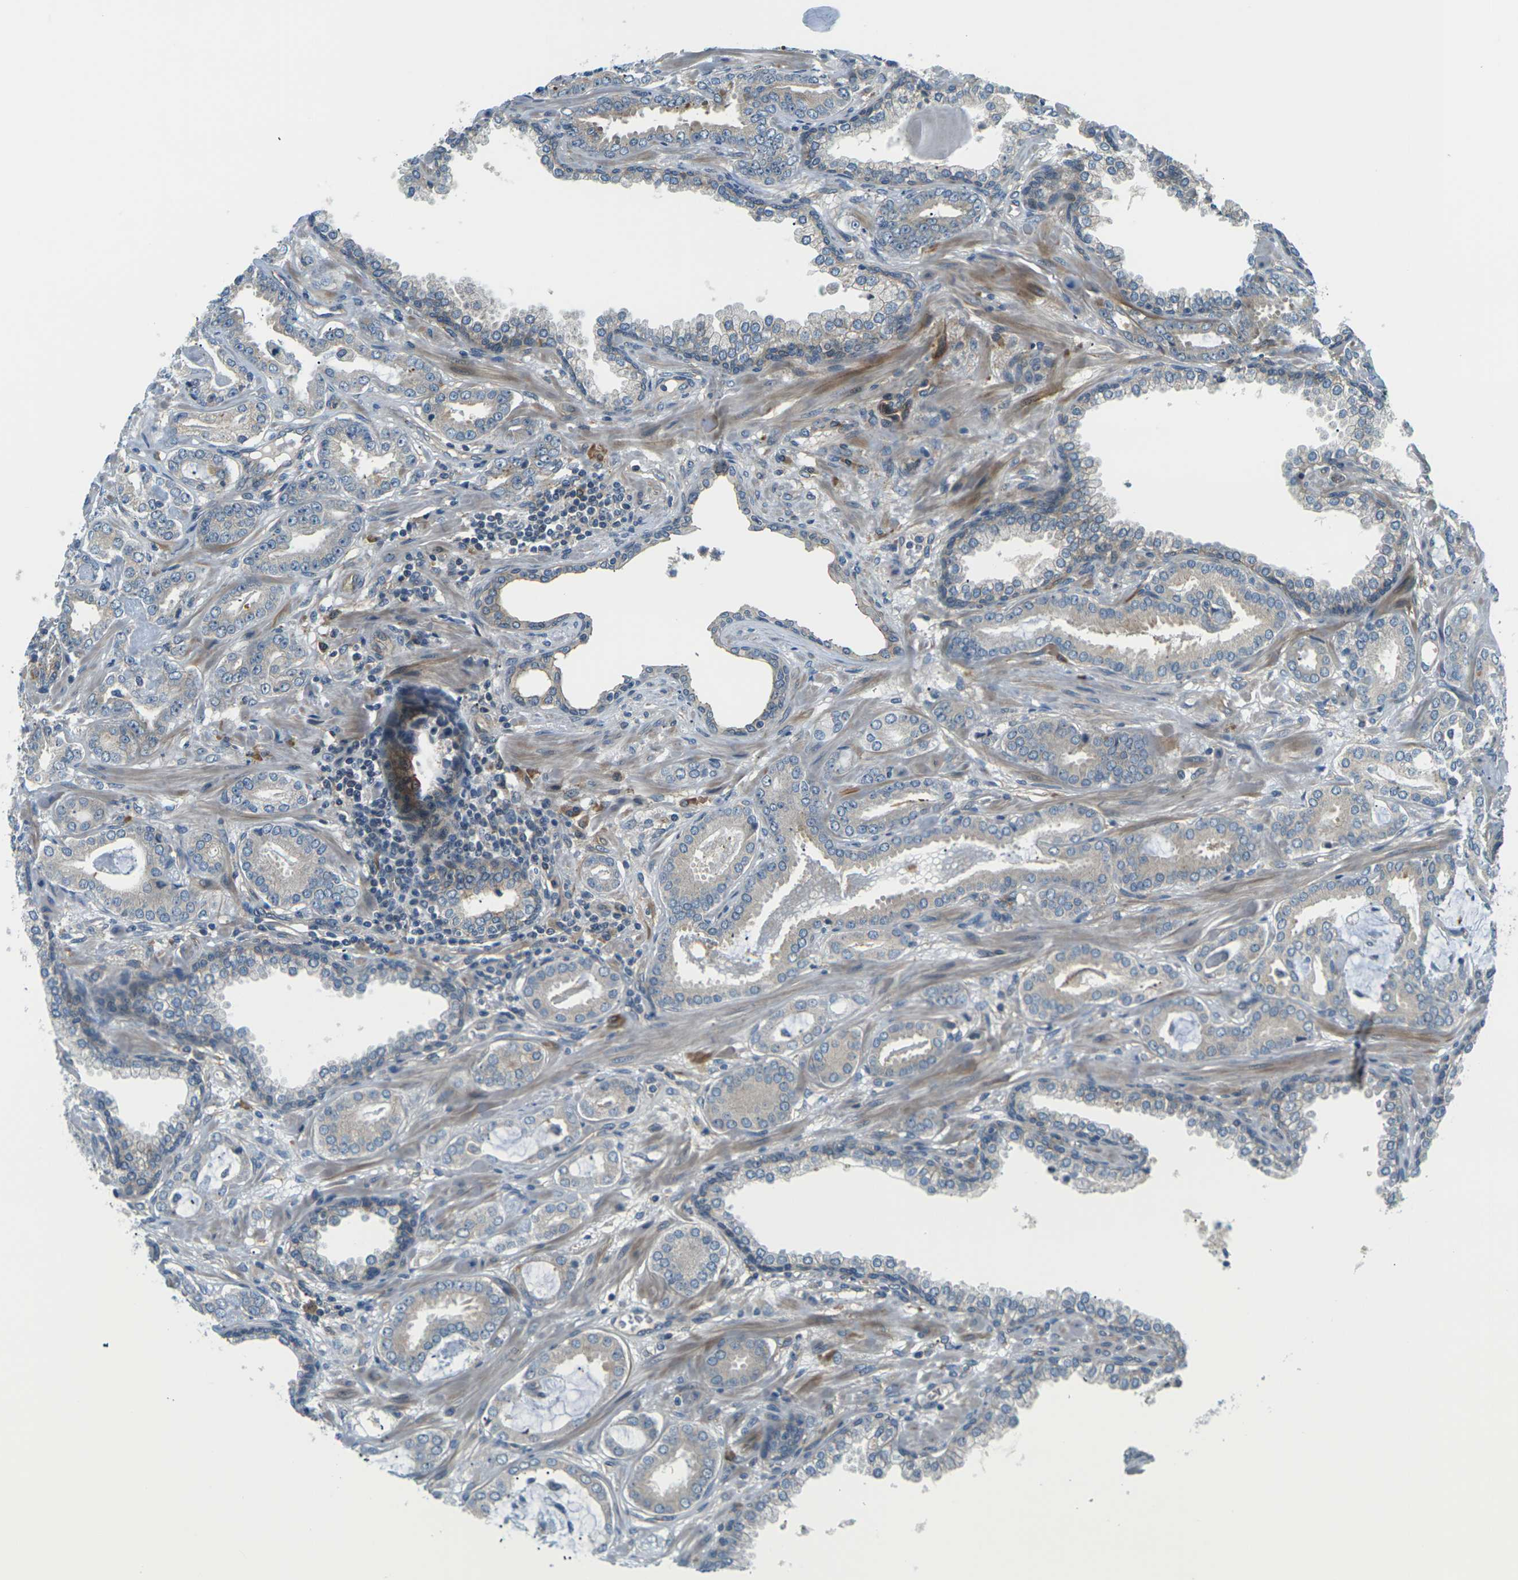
{"staining": {"intensity": "negative", "quantity": "none", "location": "none"}, "tissue": "prostate cancer", "cell_type": "Tumor cells", "image_type": "cancer", "snomed": [{"axis": "morphology", "description": "Adenocarcinoma, Low grade"}, {"axis": "topography", "description": "Prostate"}], "caption": "Tumor cells show no significant protein positivity in prostate adenocarcinoma (low-grade). (Immunohistochemistry (ihc), brightfield microscopy, high magnification).", "gene": "SLC13A3", "patient": {"sex": "male", "age": 53}}